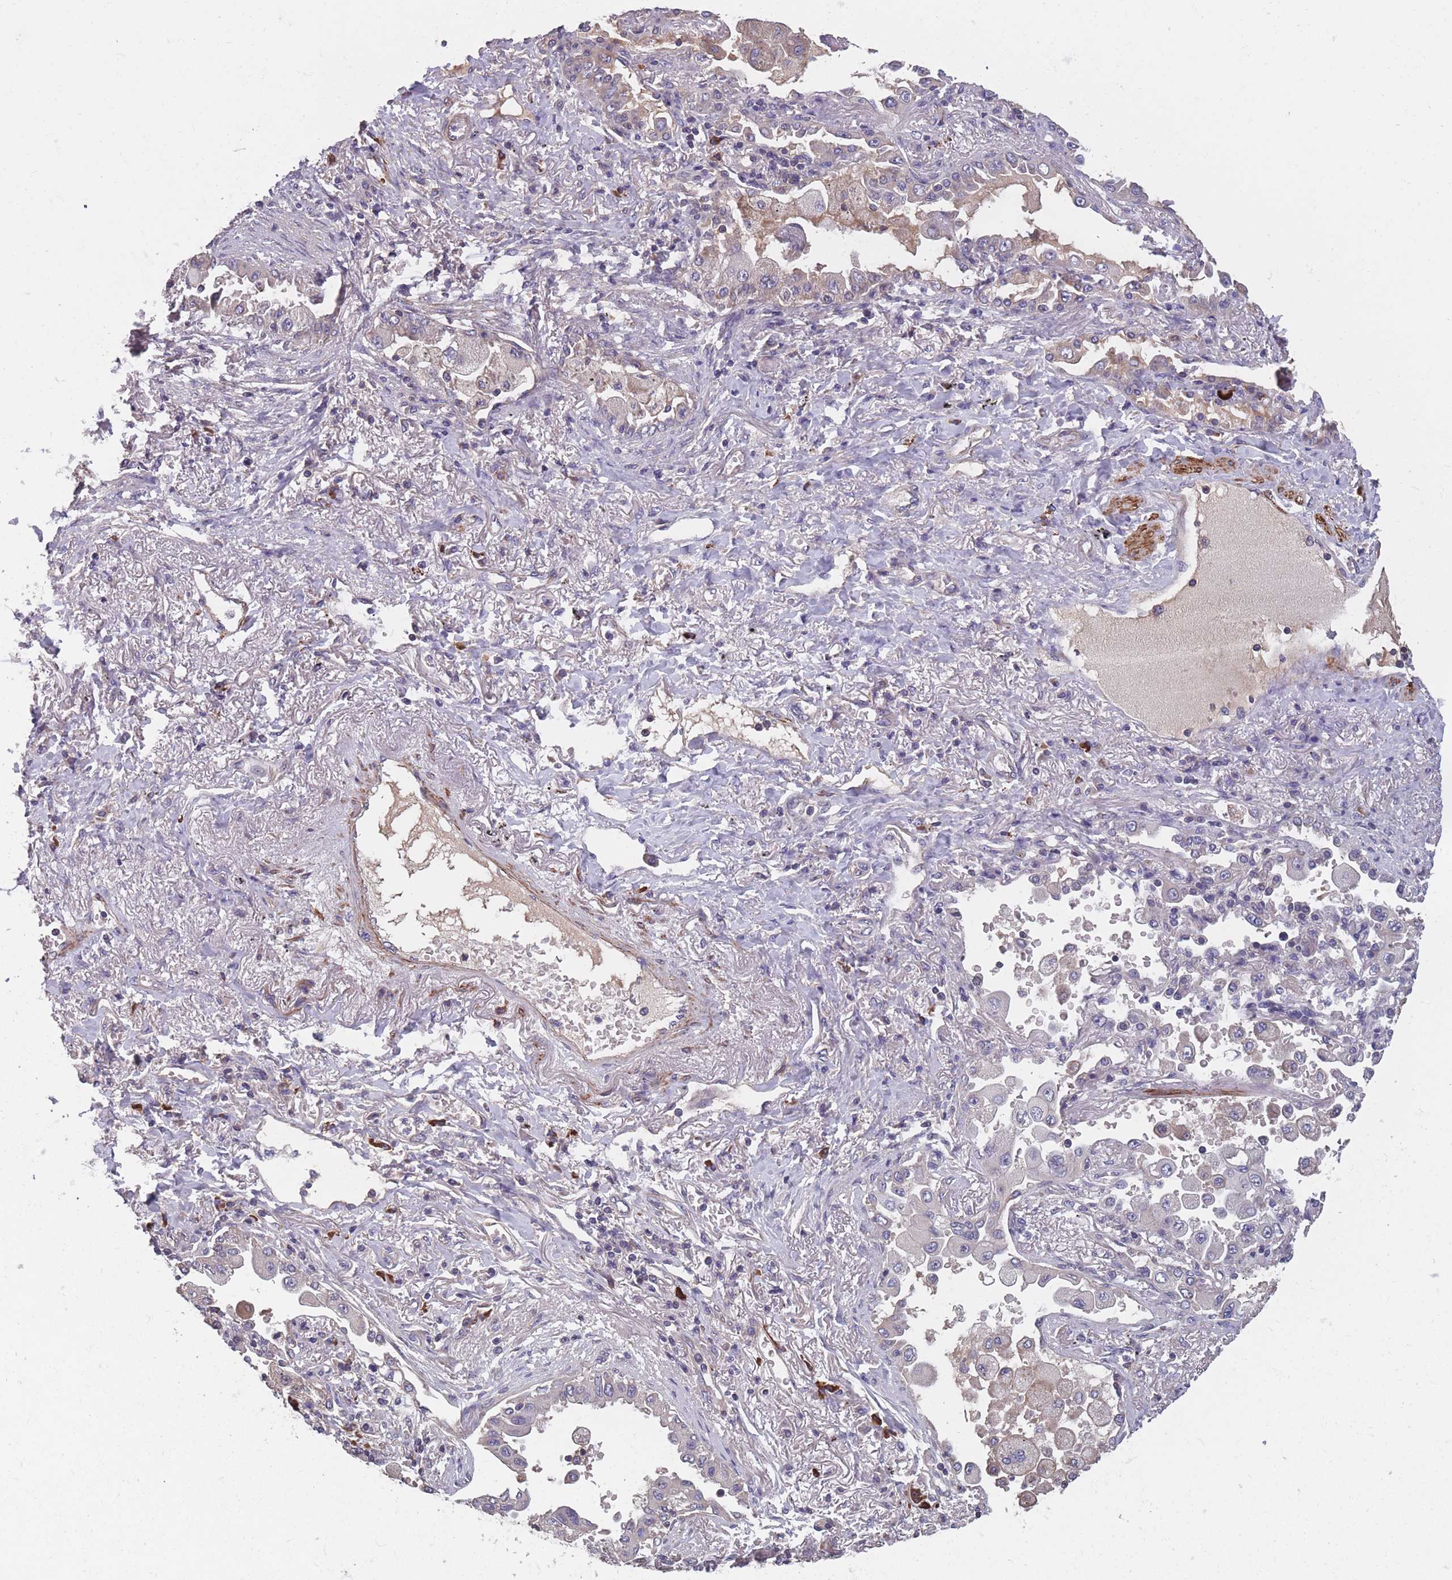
{"staining": {"intensity": "negative", "quantity": "none", "location": "none"}, "tissue": "lung cancer", "cell_type": "Tumor cells", "image_type": "cancer", "snomed": [{"axis": "morphology", "description": "Squamous cell carcinoma, NOS"}, {"axis": "topography", "description": "Lung"}], "caption": "Squamous cell carcinoma (lung) stained for a protein using IHC displays no expression tumor cells.", "gene": "TOMM40L", "patient": {"sex": "male", "age": 74}}